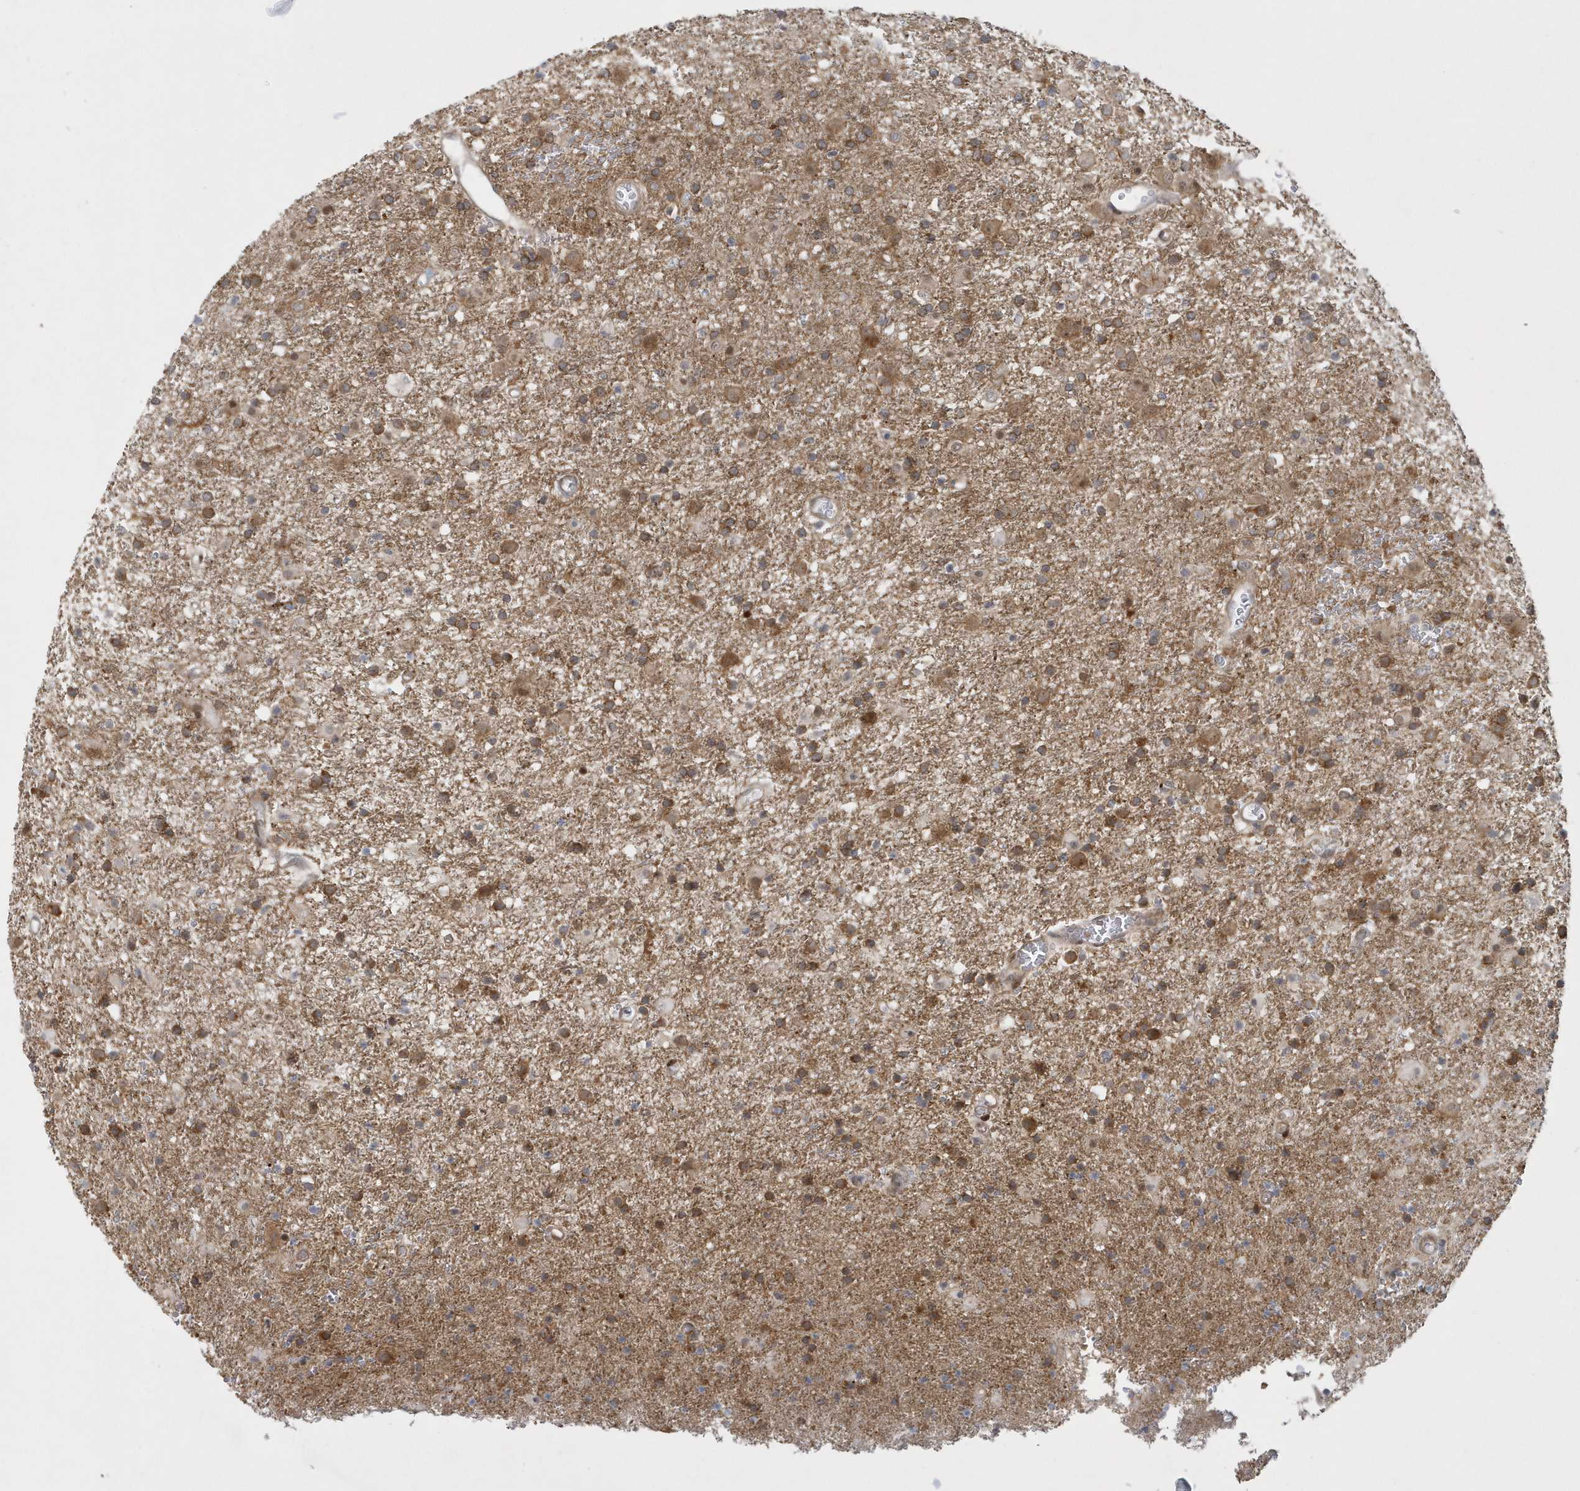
{"staining": {"intensity": "moderate", "quantity": ">75%", "location": "cytoplasmic/membranous"}, "tissue": "glioma", "cell_type": "Tumor cells", "image_type": "cancer", "snomed": [{"axis": "morphology", "description": "Glioma, malignant, Low grade"}, {"axis": "topography", "description": "Brain"}], "caption": "A brown stain highlights moderate cytoplasmic/membranous positivity of a protein in human malignant low-grade glioma tumor cells.", "gene": "ATG4A", "patient": {"sex": "male", "age": 65}}